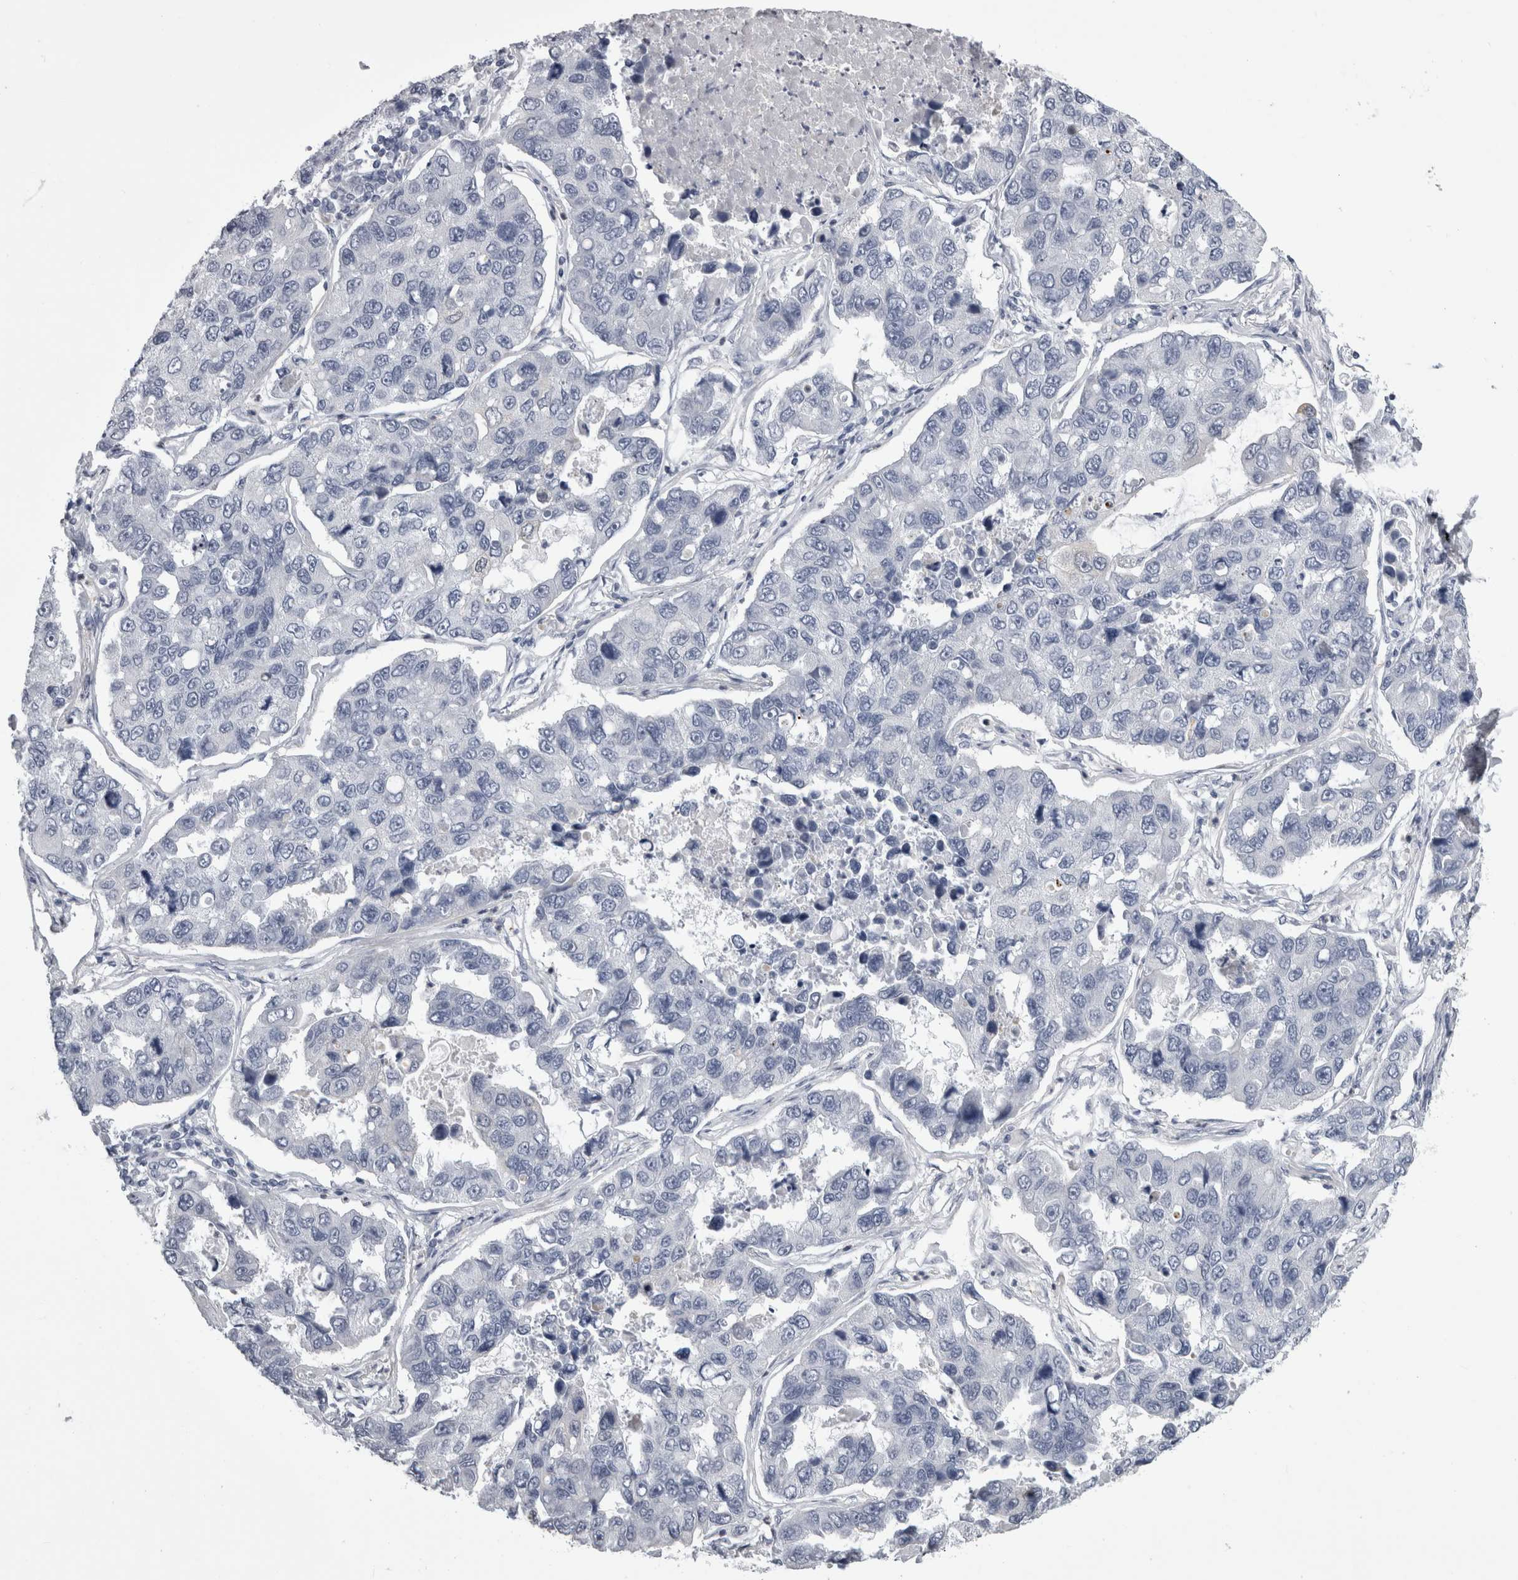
{"staining": {"intensity": "negative", "quantity": "none", "location": "none"}, "tissue": "lung cancer", "cell_type": "Tumor cells", "image_type": "cancer", "snomed": [{"axis": "morphology", "description": "Adenocarcinoma, NOS"}, {"axis": "topography", "description": "Lung"}], "caption": "A high-resolution micrograph shows immunohistochemistry (IHC) staining of lung cancer, which shows no significant expression in tumor cells.", "gene": "ALDH8A1", "patient": {"sex": "male", "age": 64}}